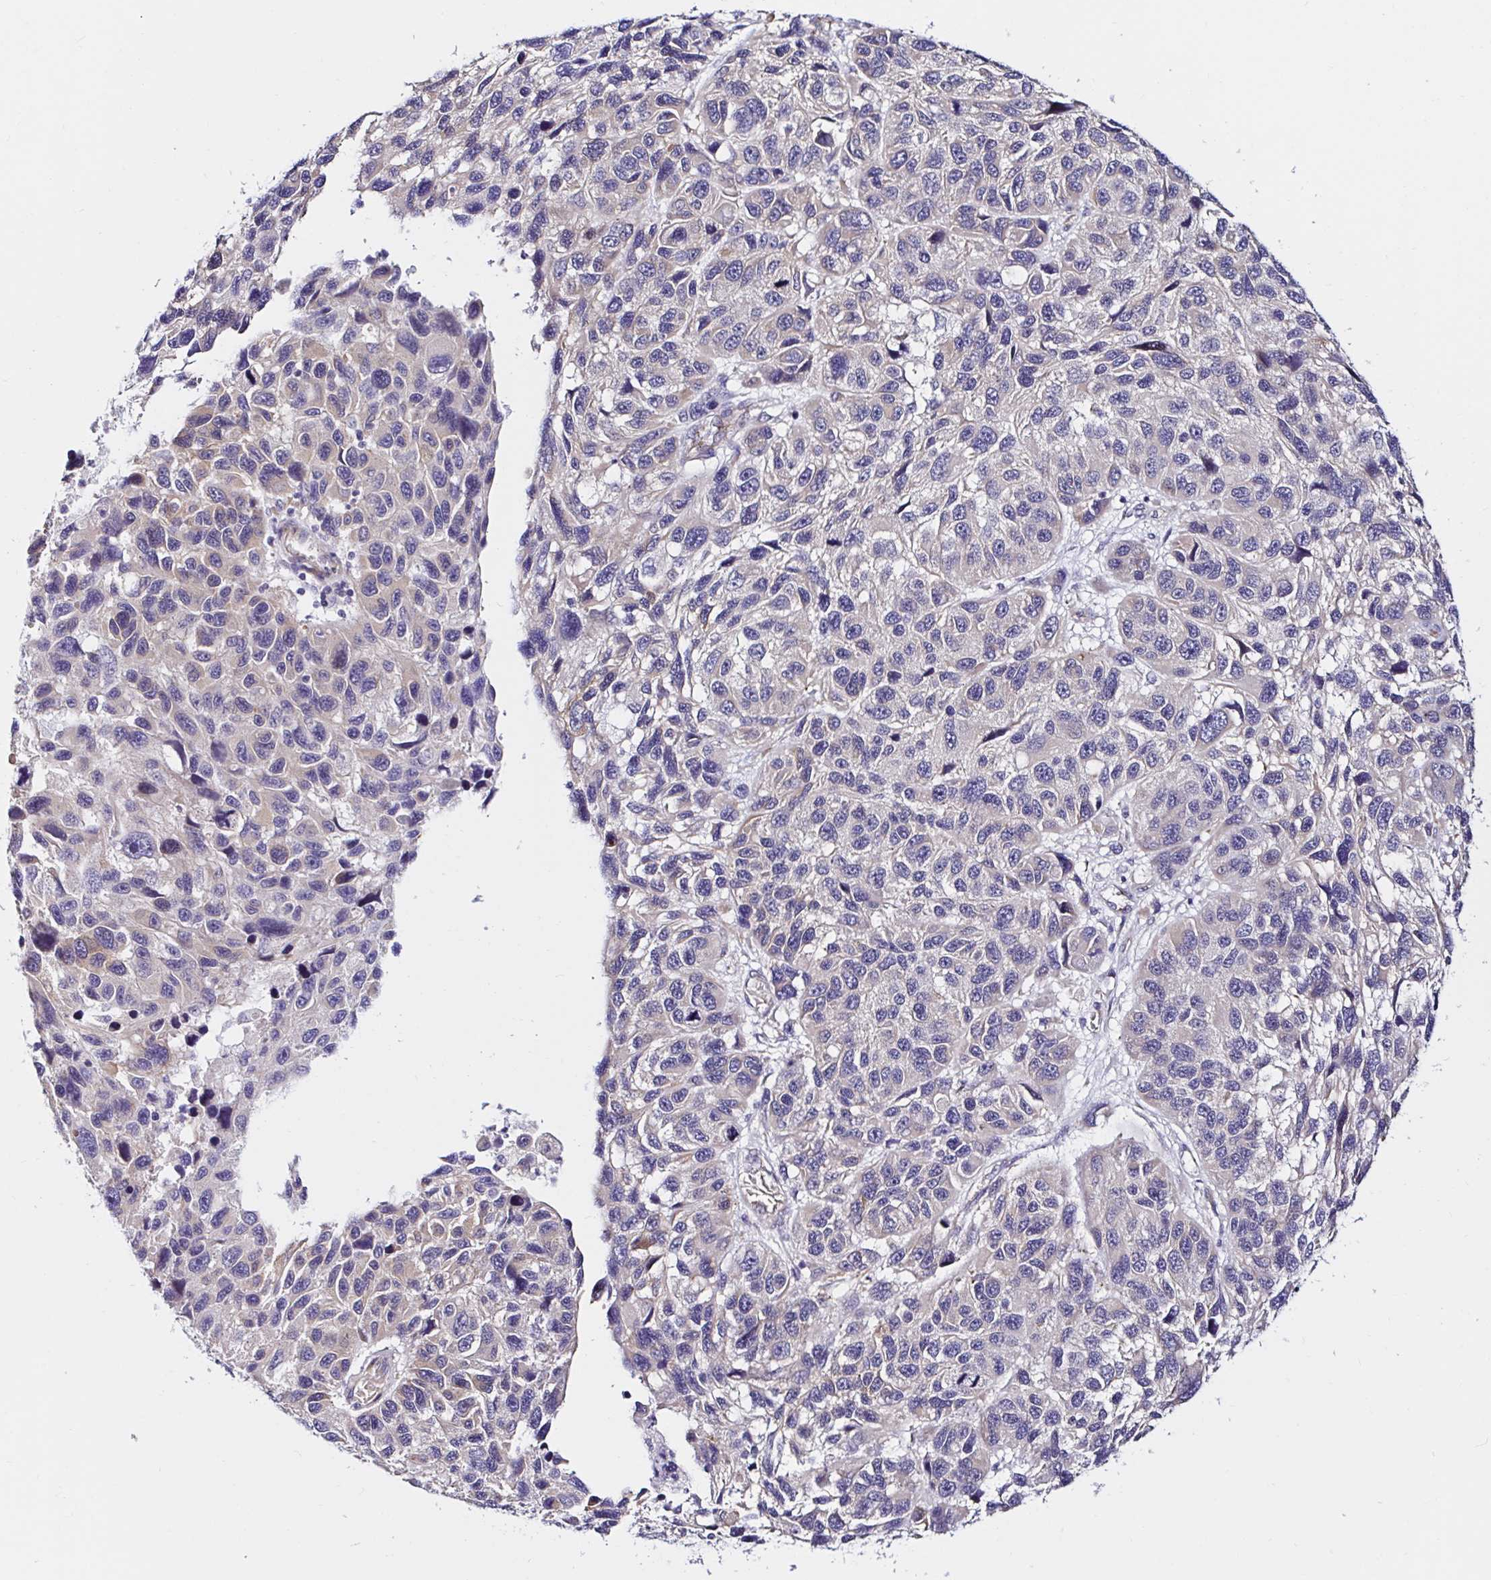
{"staining": {"intensity": "weak", "quantity": "<25%", "location": "cytoplasmic/membranous"}, "tissue": "melanoma", "cell_type": "Tumor cells", "image_type": "cancer", "snomed": [{"axis": "morphology", "description": "Malignant melanoma, NOS"}, {"axis": "topography", "description": "Skin"}], "caption": "The photomicrograph exhibits no significant positivity in tumor cells of melanoma.", "gene": "VSIG2", "patient": {"sex": "male", "age": 53}}